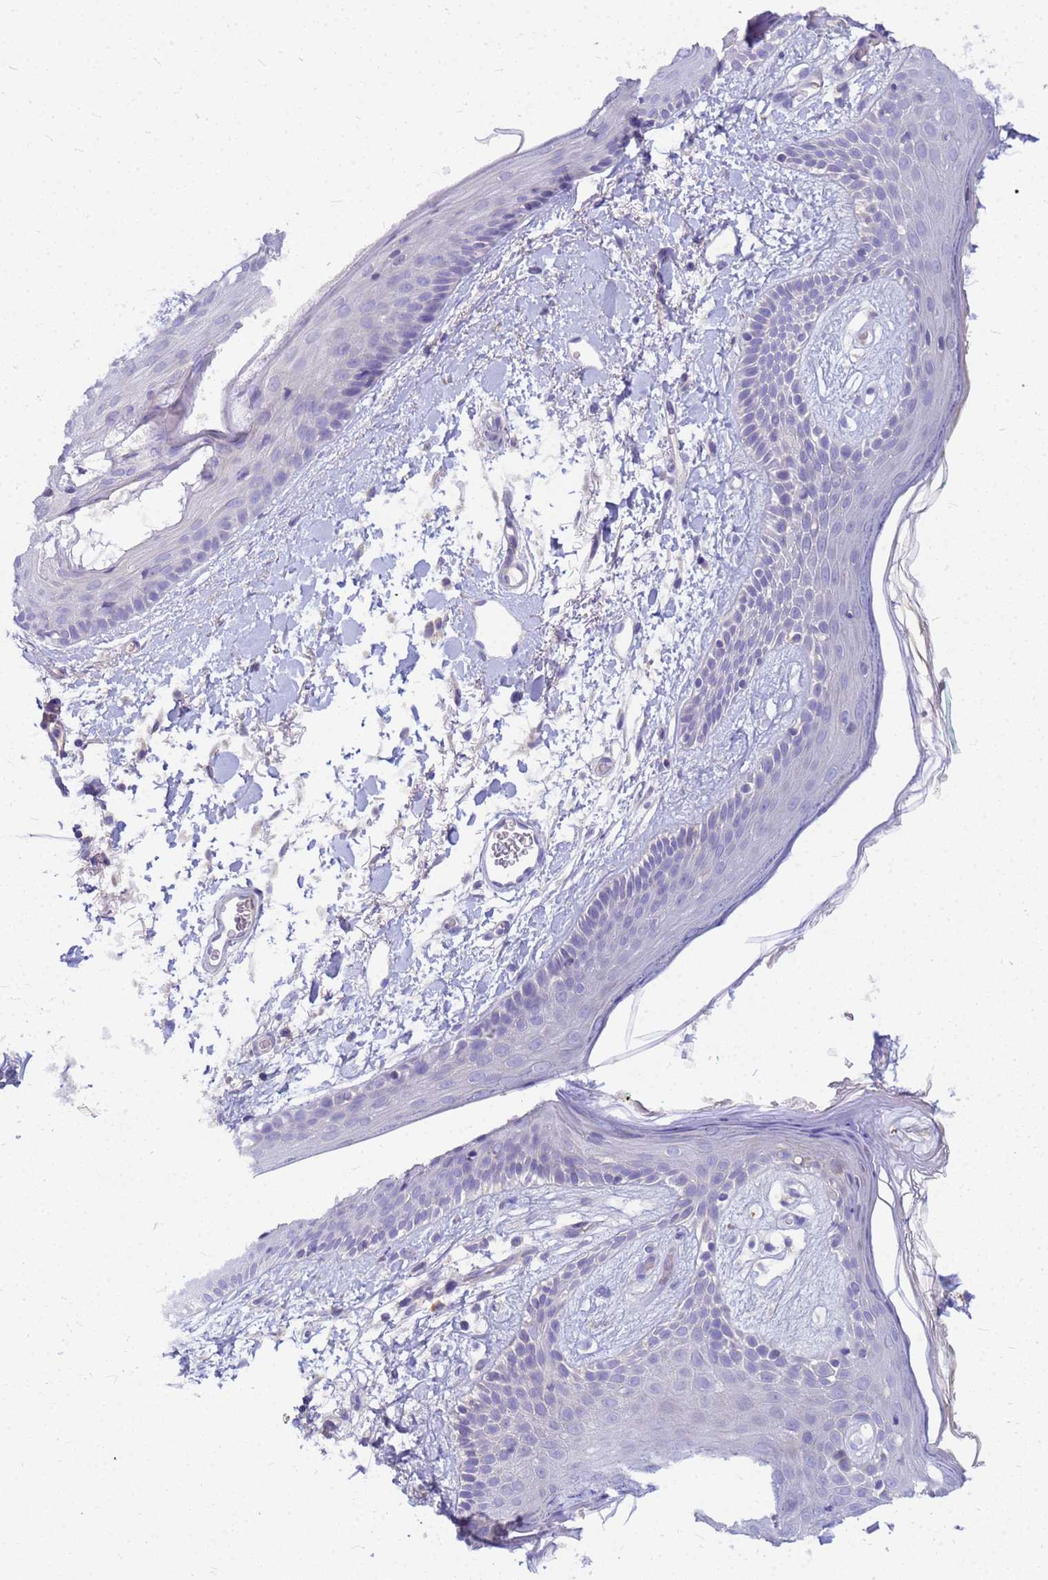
{"staining": {"intensity": "negative", "quantity": "none", "location": "none"}, "tissue": "skin", "cell_type": "Fibroblasts", "image_type": "normal", "snomed": [{"axis": "morphology", "description": "Normal tissue, NOS"}, {"axis": "topography", "description": "Skin"}], "caption": "Immunohistochemistry (IHC) histopathology image of normal skin stained for a protein (brown), which reveals no staining in fibroblasts. (Brightfield microscopy of DAB IHC at high magnification).", "gene": "DPRX", "patient": {"sex": "male", "age": 79}}